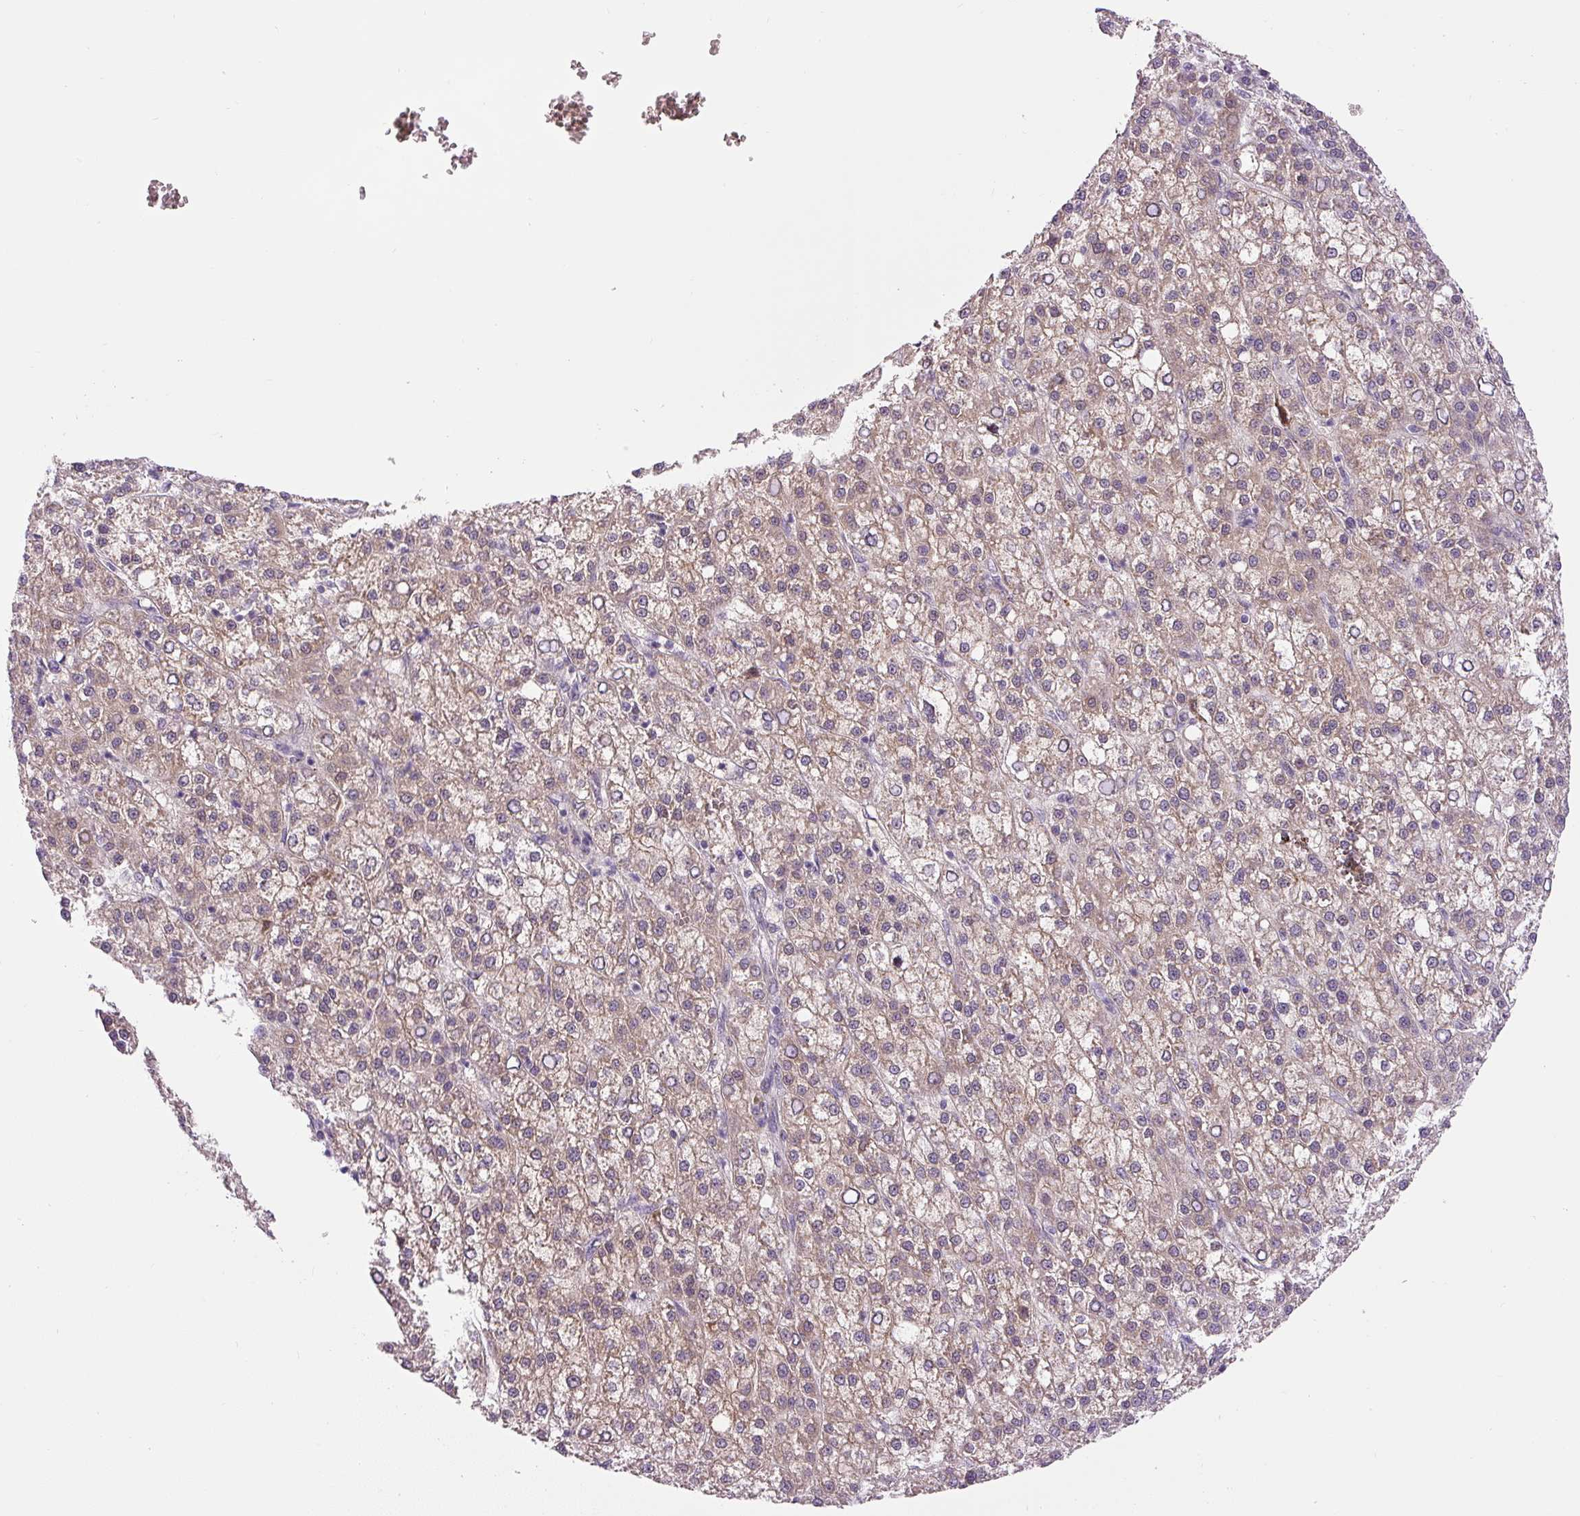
{"staining": {"intensity": "weak", "quantity": ">75%", "location": "cytoplasmic/membranous"}, "tissue": "liver cancer", "cell_type": "Tumor cells", "image_type": "cancer", "snomed": [{"axis": "morphology", "description": "Carcinoma, Hepatocellular, NOS"}, {"axis": "topography", "description": "Liver"}], "caption": "IHC (DAB) staining of human liver cancer (hepatocellular carcinoma) shows weak cytoplasmic/membranous protein expression in about >75% of tumor cells.", "gene": "PCM1", "patient": {"sex": "female", "age": 58}}